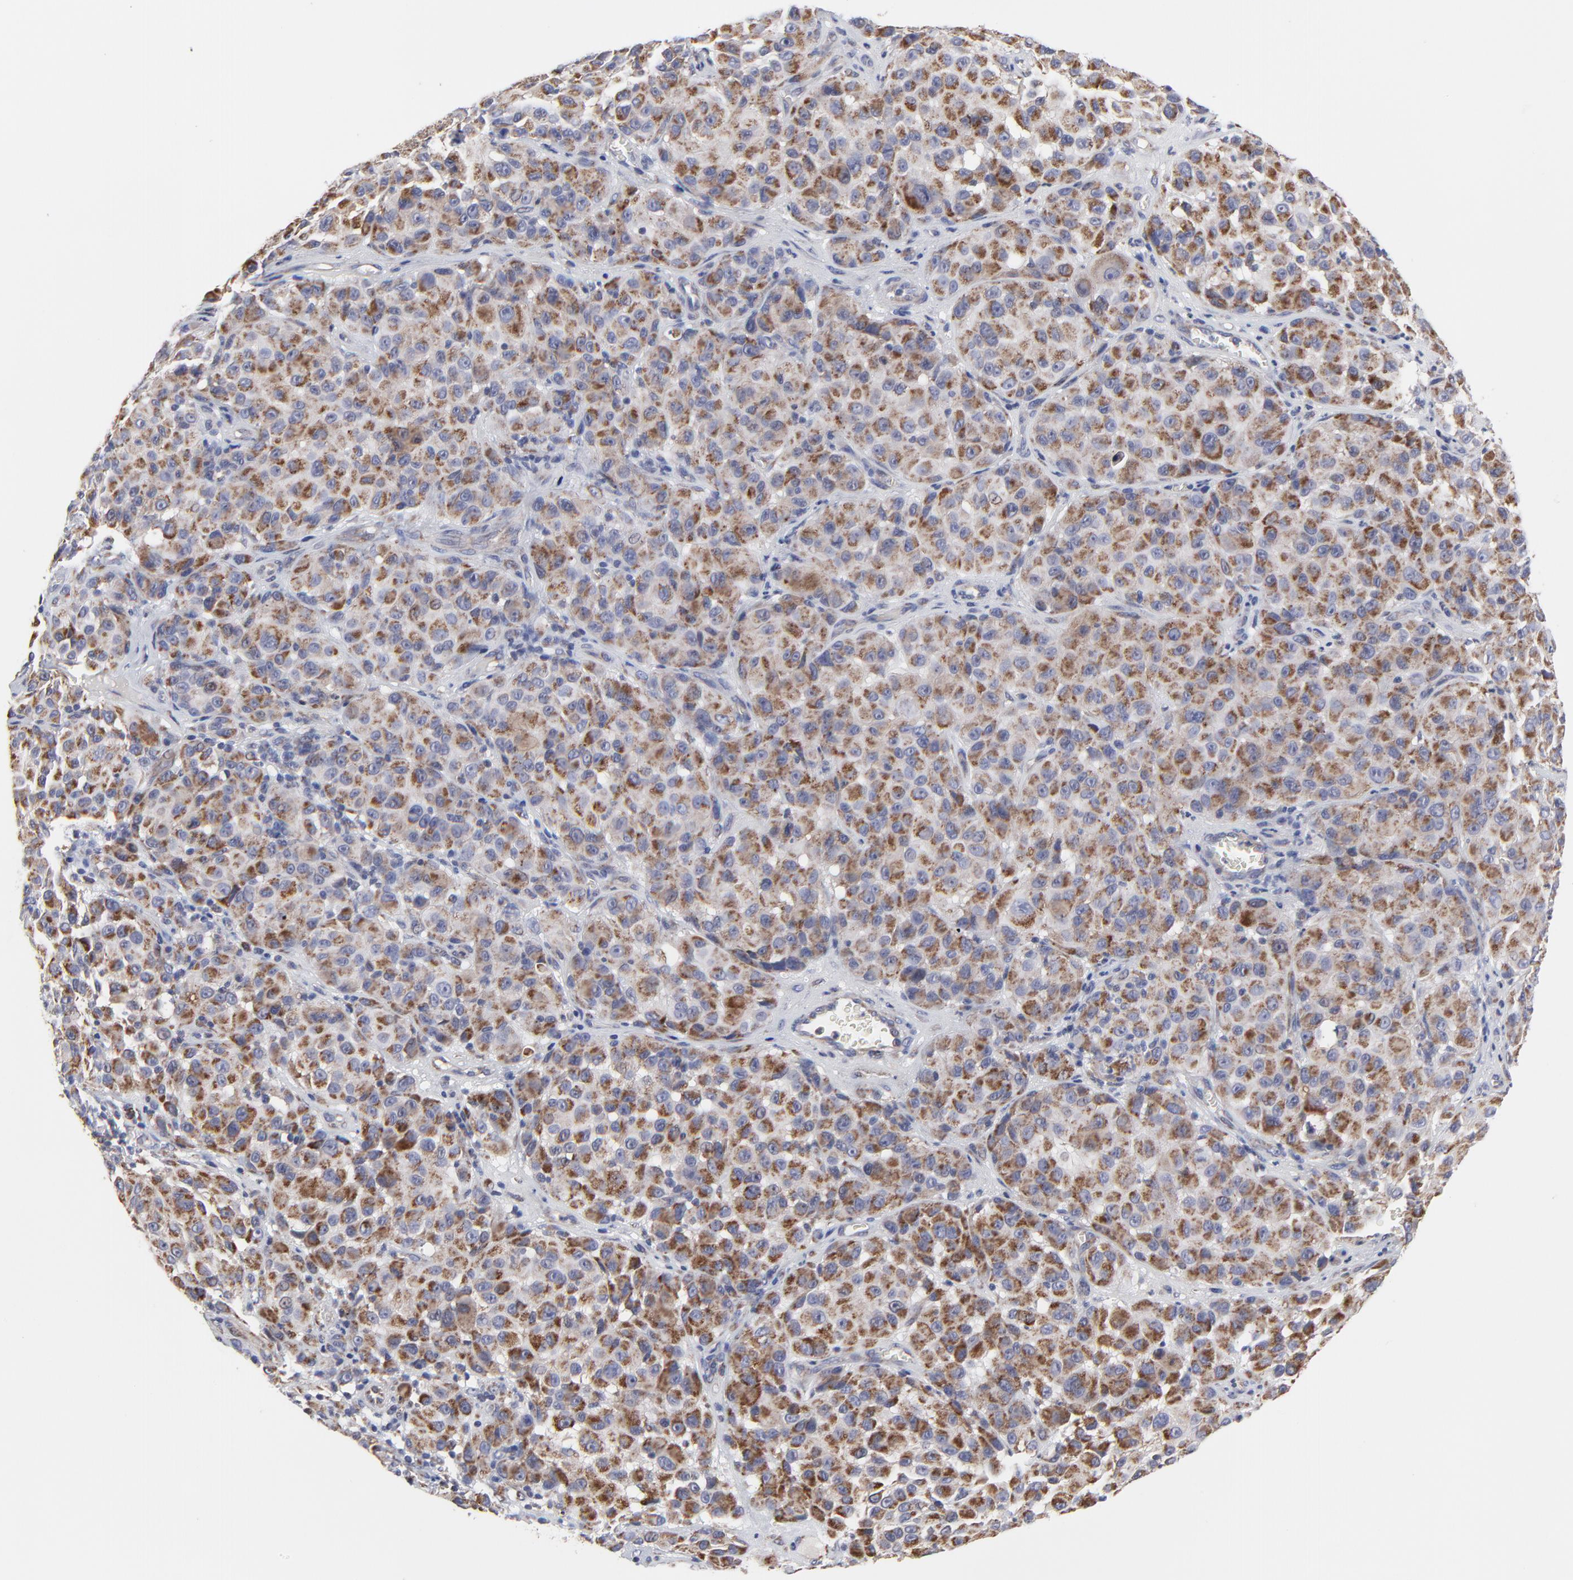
{"staining": {"intensity": "moderate", "quantity": ">75%", "location": "cytoplasmic/membranous"}, "tissue": "melanoma", "cell_type": "Tumor cells", "image_type": "cancer", "snomed": [{"axis": "morphology", "description": "Malignant melanoma, NOS"}, {"axis": "topography", "description": "Skin"}], "caption": "DAB immunohistochemical staining of malignant melanoma exhibits moderate cytoplasmic/membranous protein positivity in approximately >75% of tumor cells.", "gene": "ZNF550", "patient": {"sex": "female", "age": 21}}